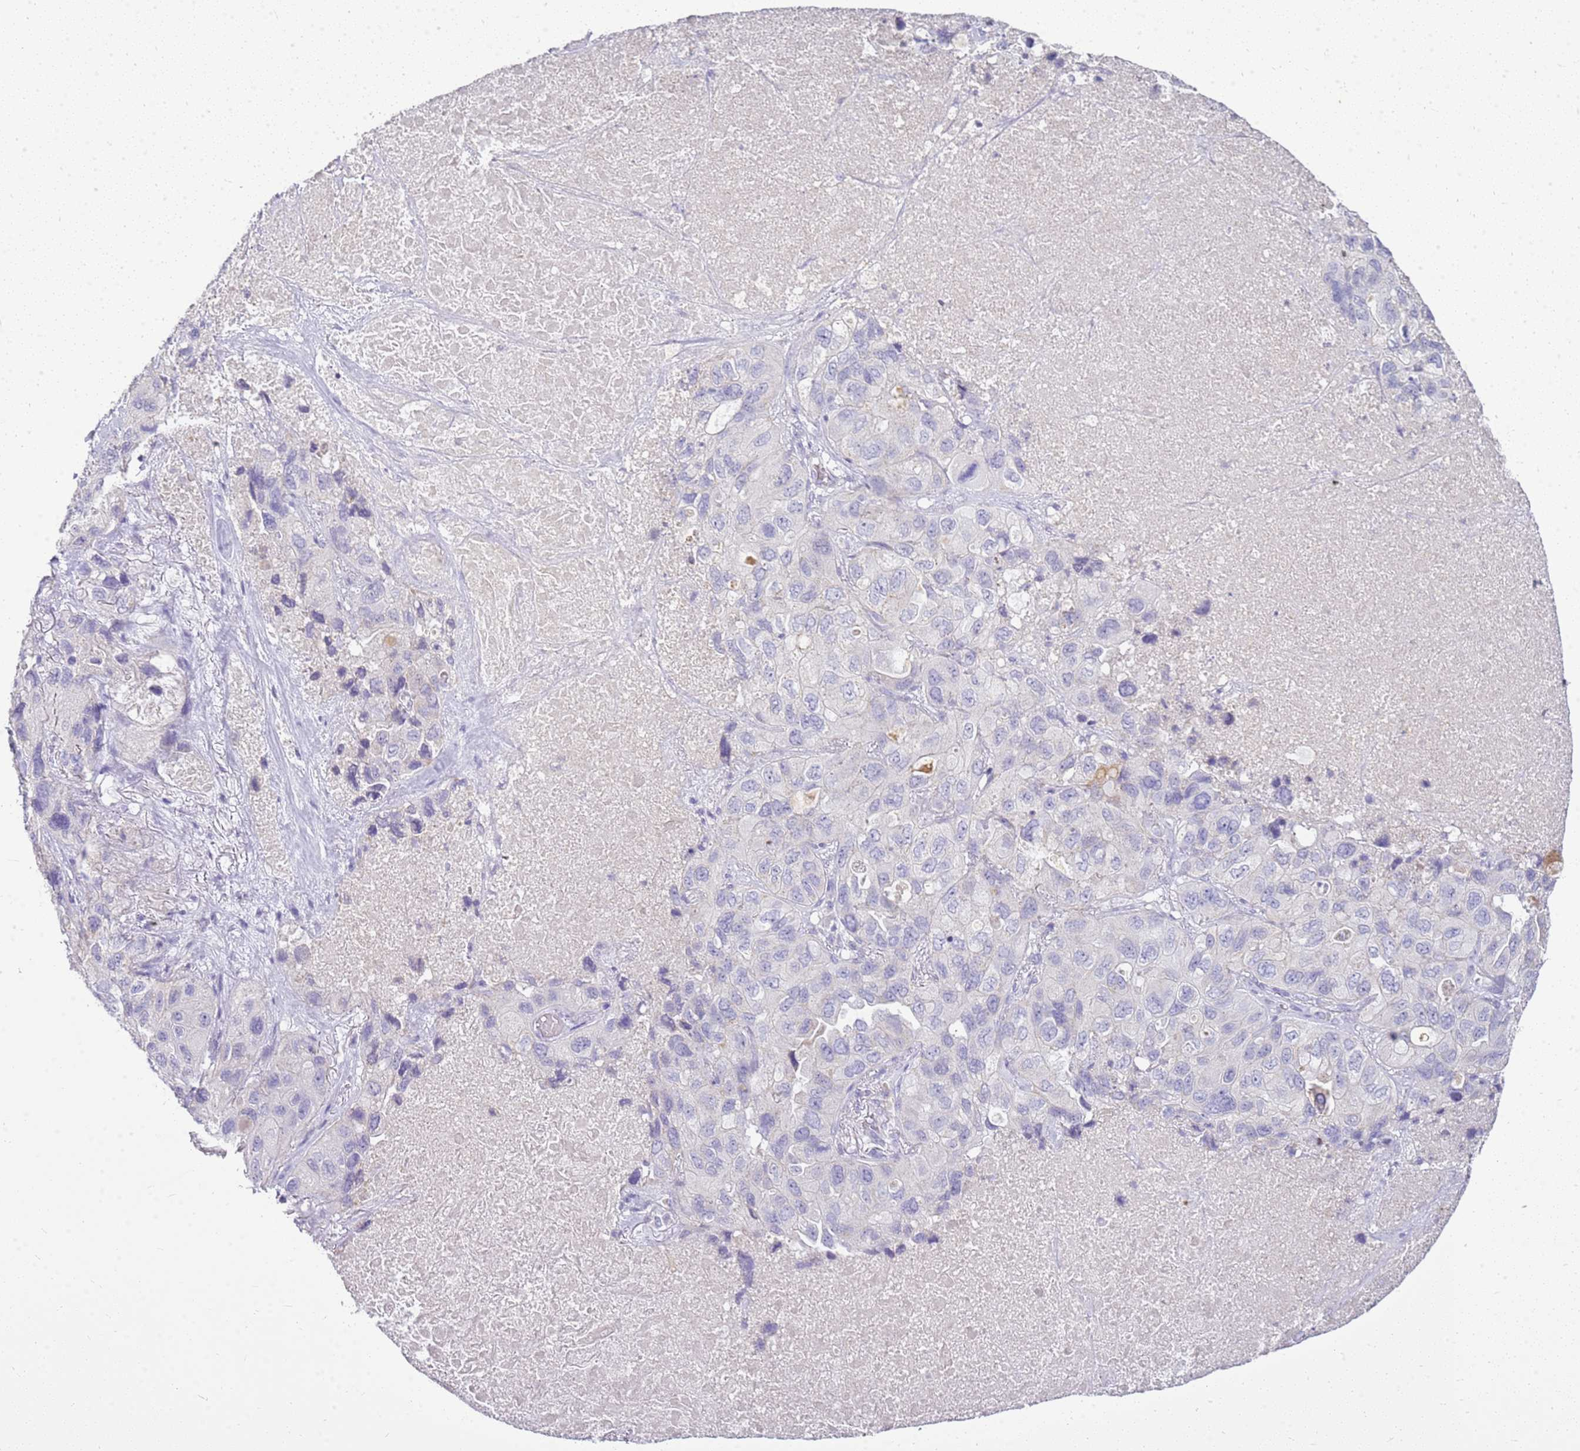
{"staining": {"intensity": "negative", "quantity": "none", "location": "none"}, "tissue": "lung cancer", "cell_type": "Tumor cells", "image_type": "cancer", "snomed": [{"axis": "morphology", "description": "Squamous cell carcinoma, NOS"}, {"axis": "topography", "description": "Lung"}], "caption": "The photomicrograph demonstrates no significant staining in tumor cells of squamous cell carcinoma (lung). (DAB immunohistochemistry visualized using brightfield microscopy, high magnification).", "gene": "FABP2", "patient": {"sex": "female", "age": 73}}